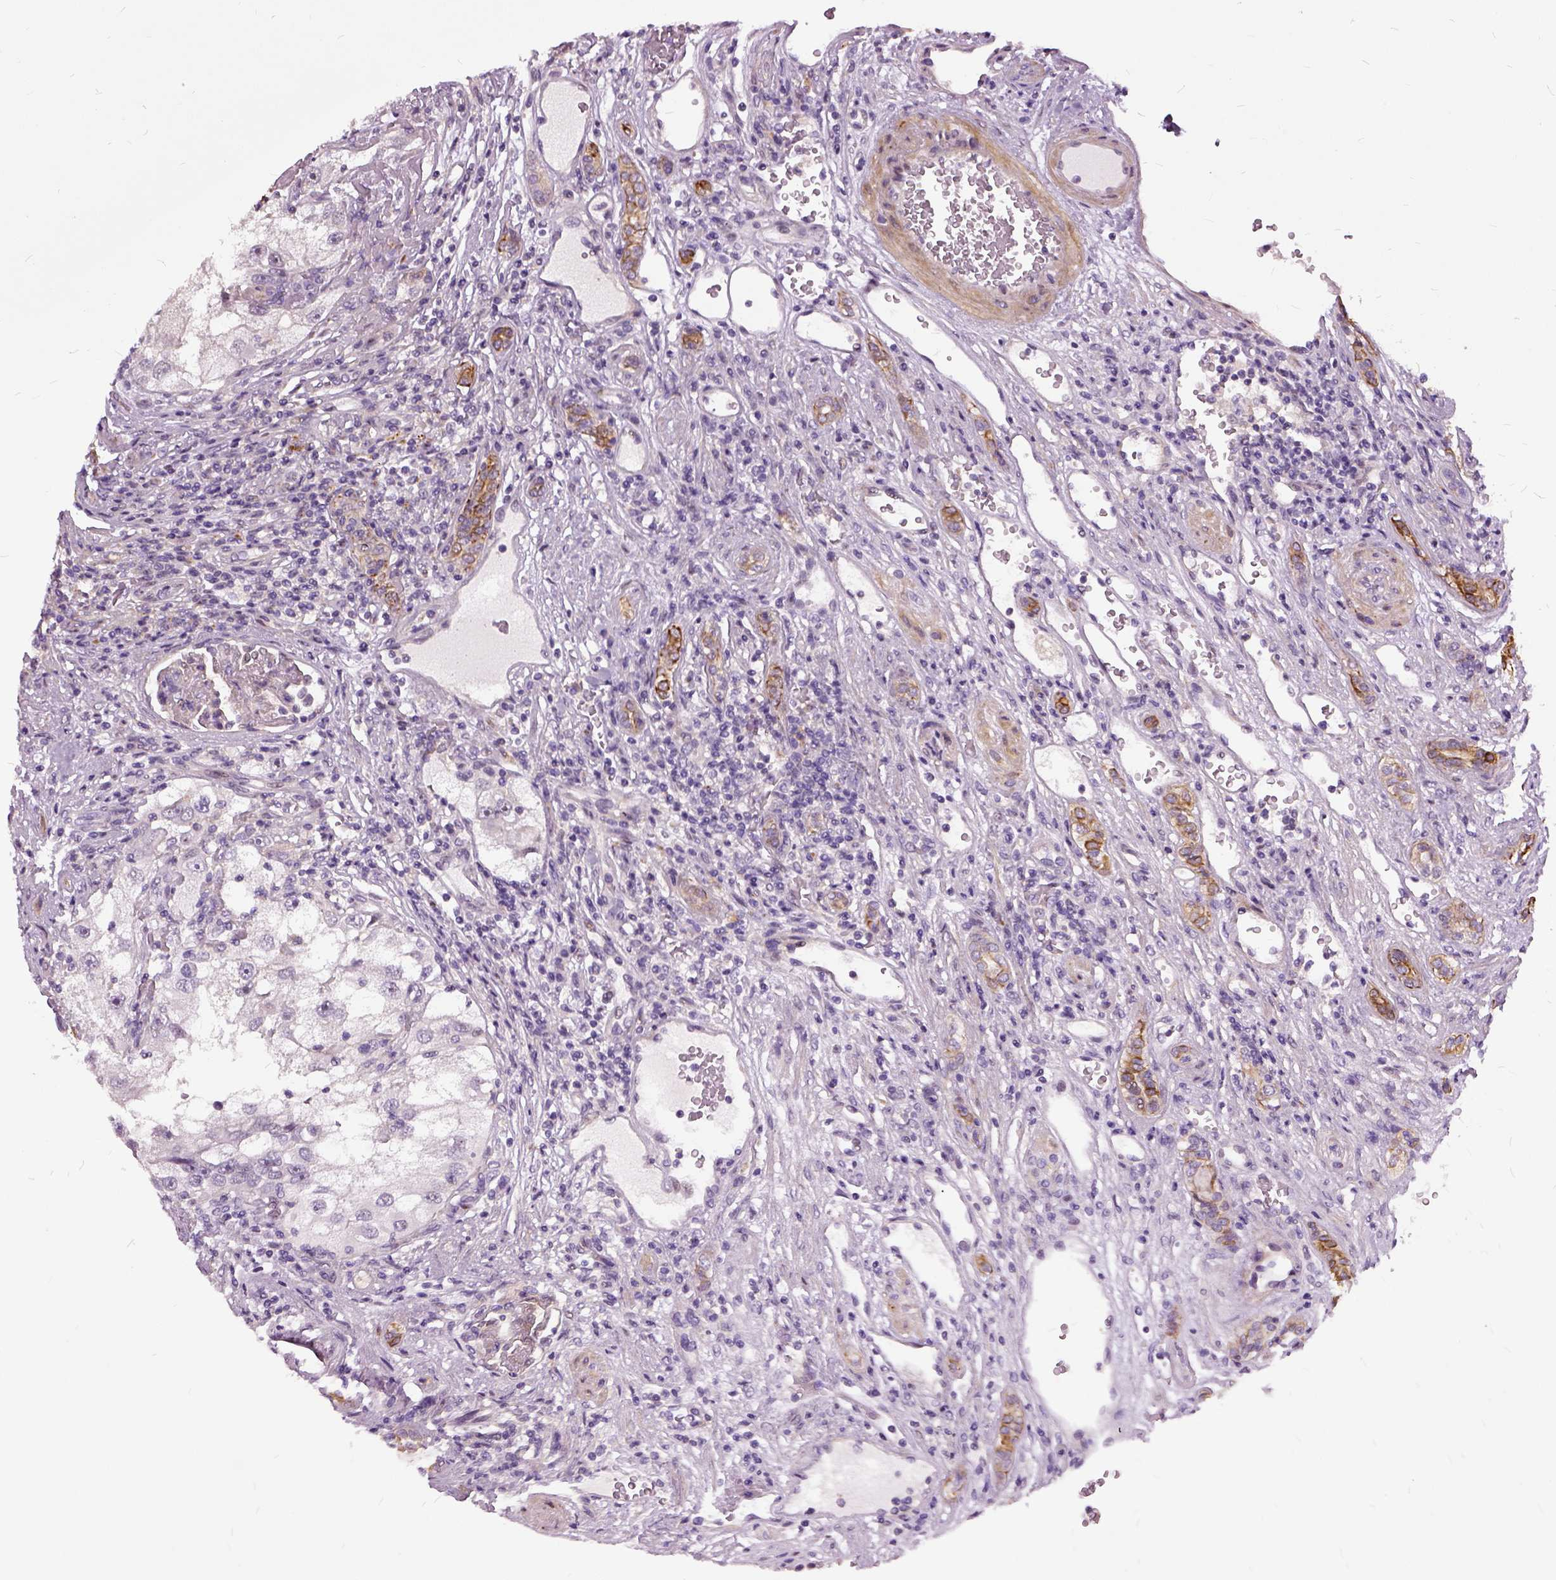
{"staining": {"intensity": "negative", "quantity": "none", "location": "none"}, "tissue": "renal cancer", "cell_type": "Tumor cells", "image_type": "cancer", "snomed": [{"axis": "morphology", "description": "Adenocarcinoma, NOS"}, {"axis": "topography", "description": "Kidney"}], "caption": "Renal cancer (adenocarcinoma) was stained to show a protein in brown. There is no significant expression in tumor cells. (DAB (3,3'-diaminobenzidine) immunohistochemistry (IHC) visualized using brightfield microscopy, high magnification).", "gene": "ILRUN", "patient": {"sex": "male", "age": 63}}